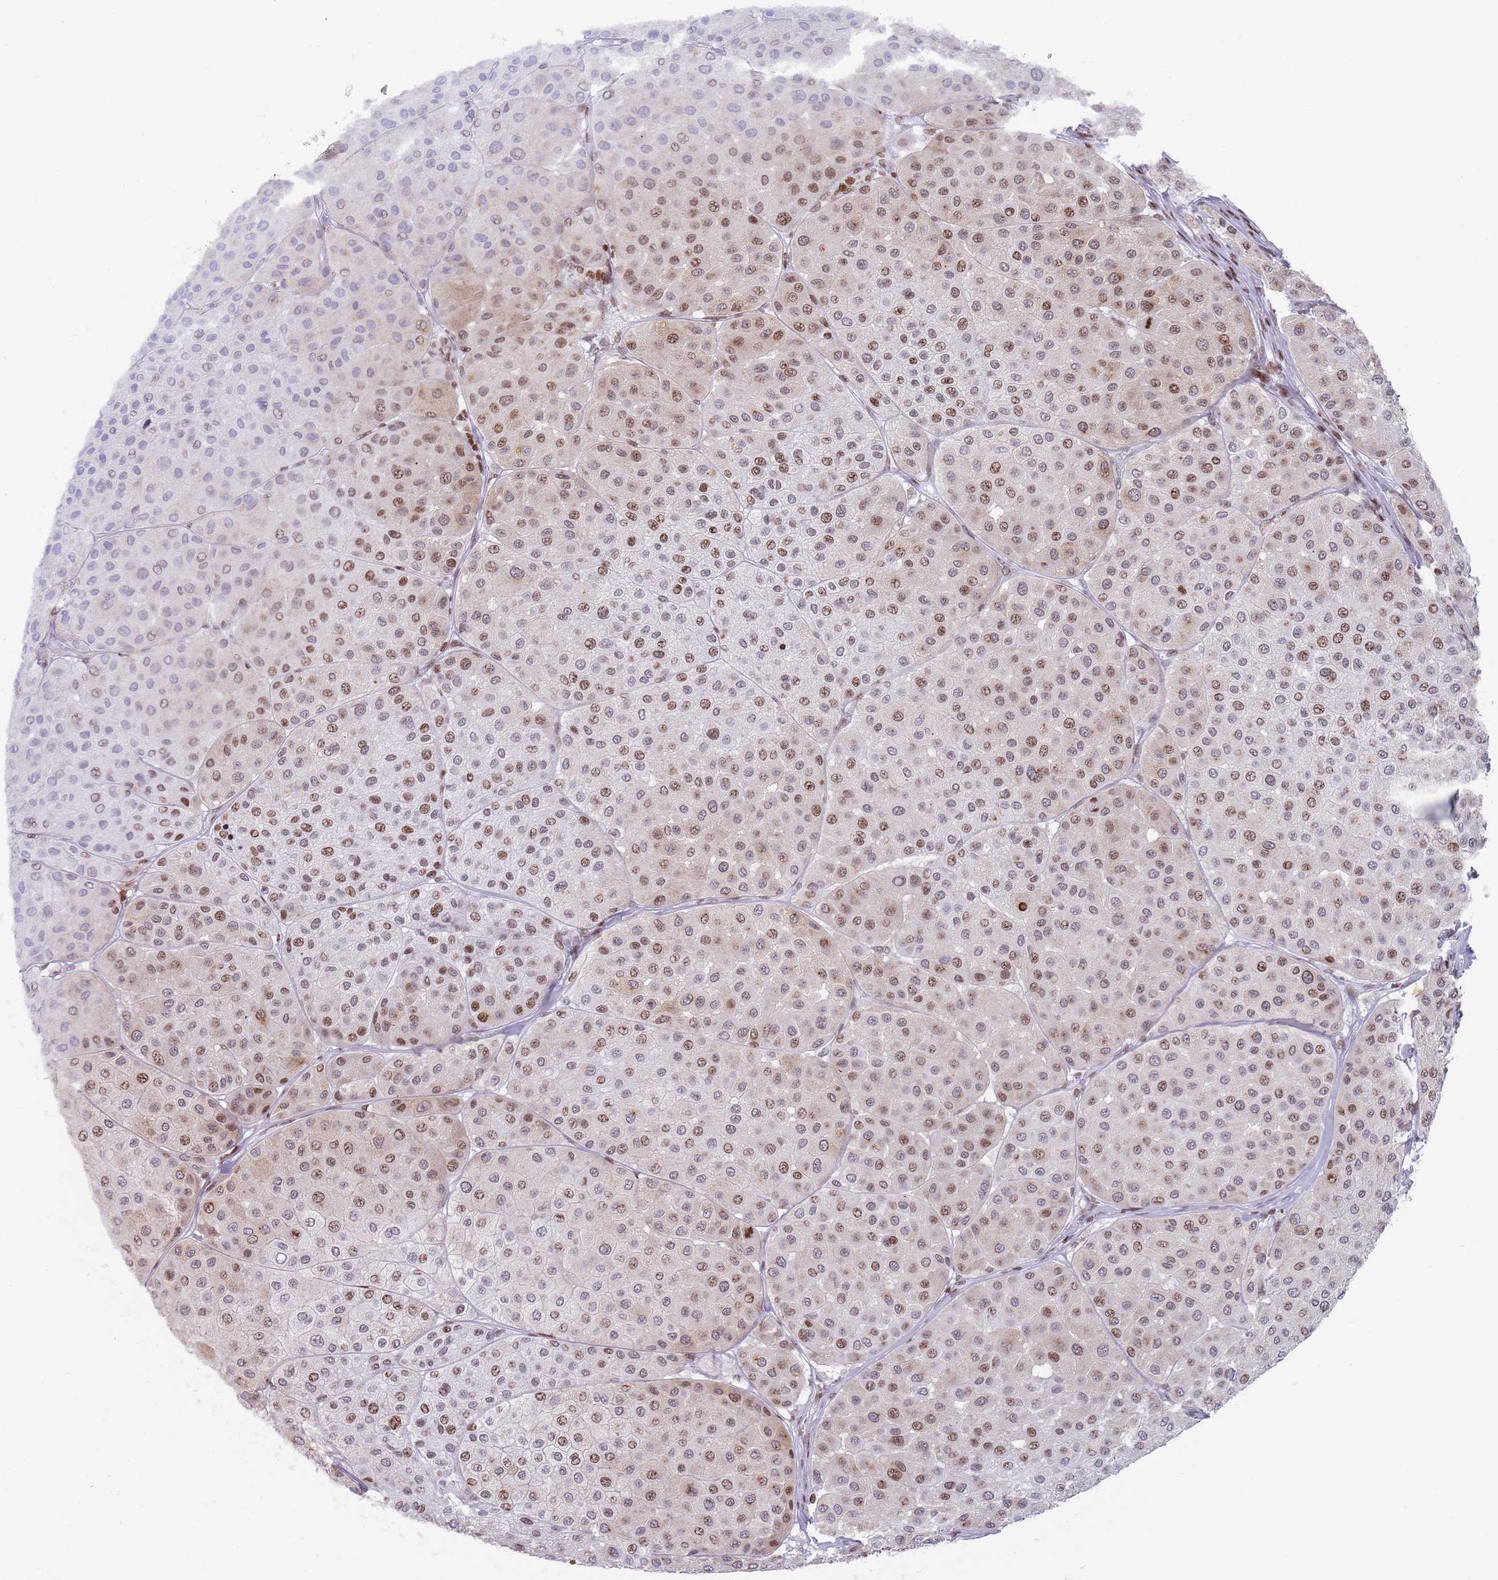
{"staining": {"intensity": "moderate", "quantity": "25%-75%", "location": "nuclear"}, "tissue": "melanoma", "cell_type": "Tumor cells", "image_type": "cancer", "snomed": [{"axis": "morphology", "description": "Malignant melanoma, Metastatic site"}, {"axis": "topography", "description": "Smooth muscle"}], "caption": "Melanoma tissue reveals moderate nuclear staining in about 25%-75% of tumor cells", "gene": "HDAC8", "patient": {"sex": "male", "age": 41}}